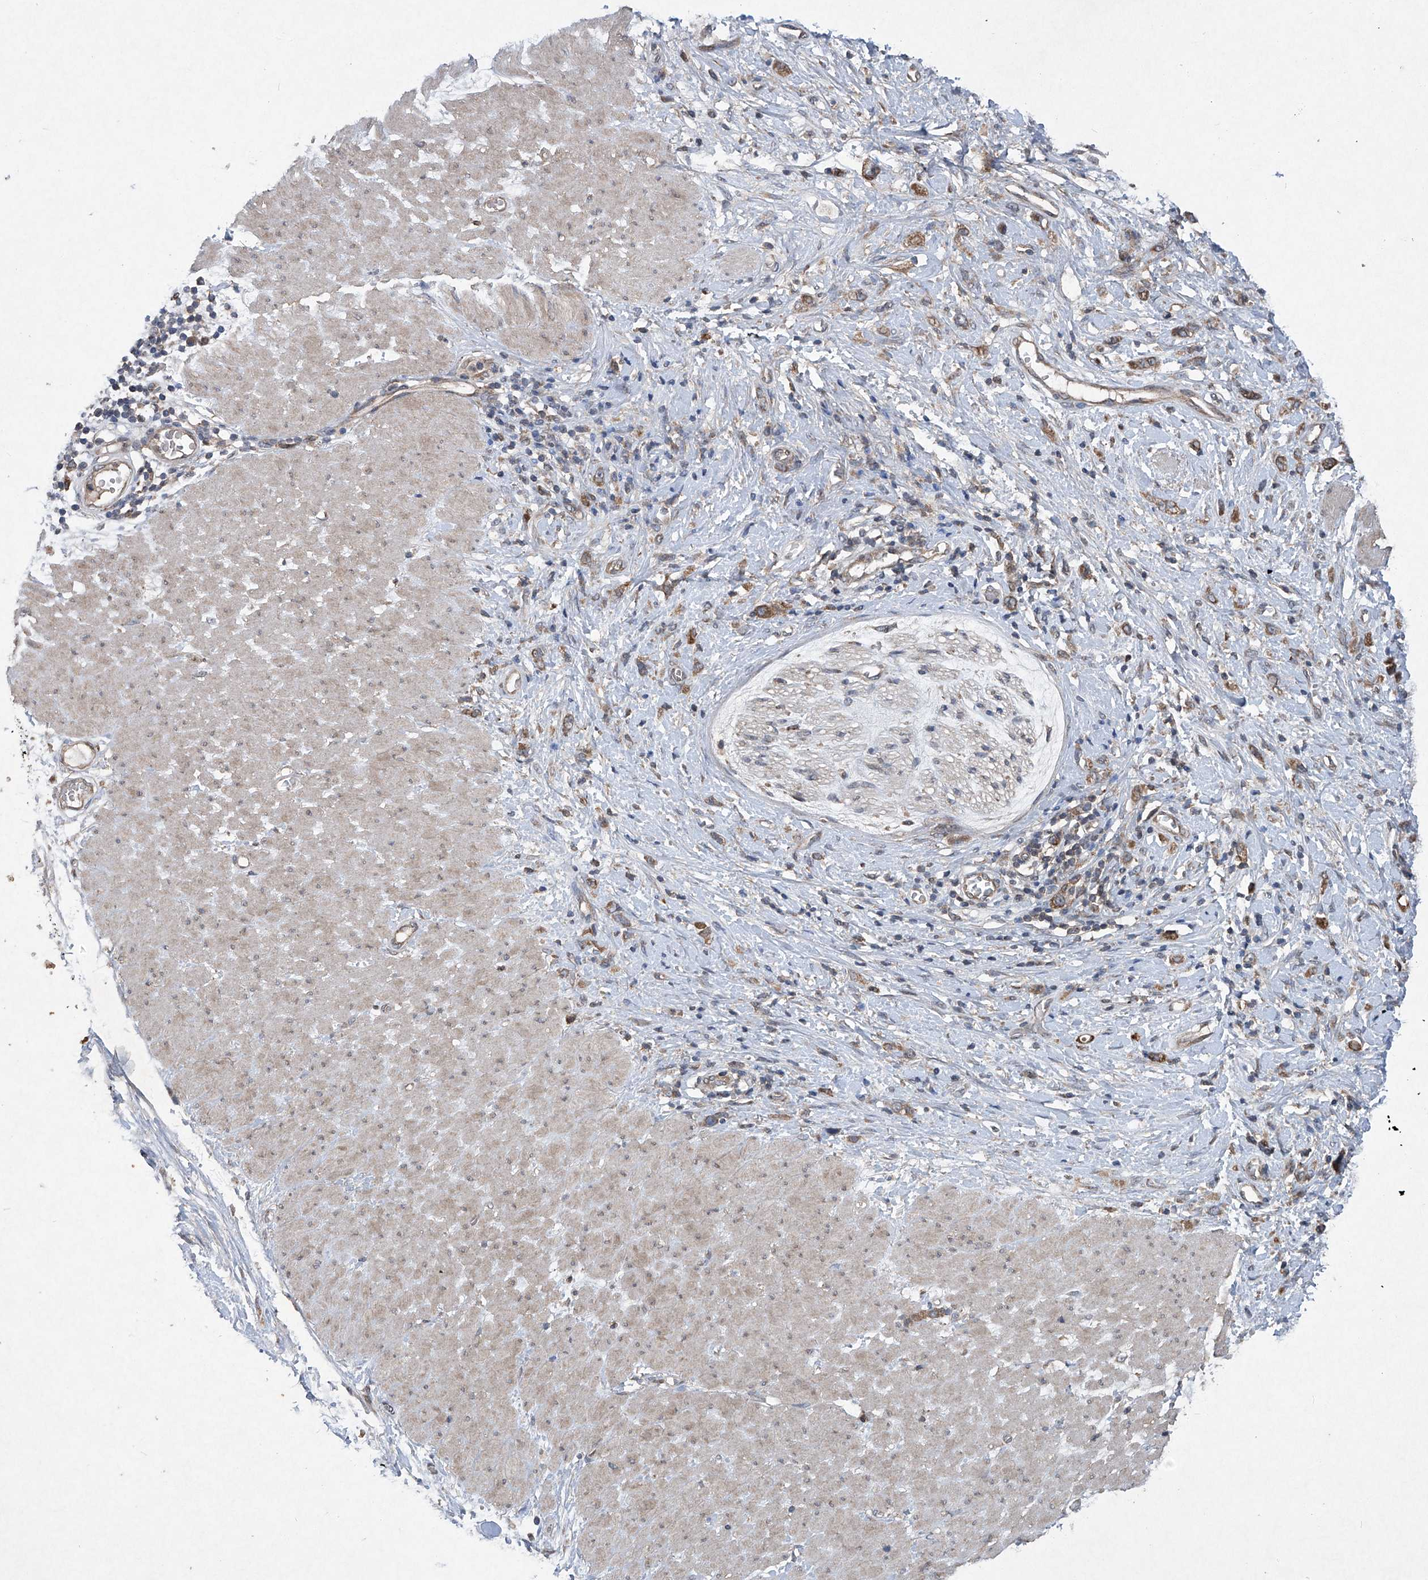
{"staining": {"intensity": "moderate", "quantity": ">75%", "location": "cytoplasmic/membranous"}, "tissue": "stomach cancer", "cell_type": "Tumor cells", "image_type": "cancer", "snomed": [{"axis": "morphology", "description": "Adenocarcinoma, NOS"}, {"axis": "topography", "description": "Stomach"}], "caption": "The micrograph shows staining of stomach cancer (adenocarcinoma), revealing moderate cytoplasmic/membranous protein positivity (brown color) within tumor cells.", "gene": "SUMF2", "patient": {"sex": "female", "age": 76}}